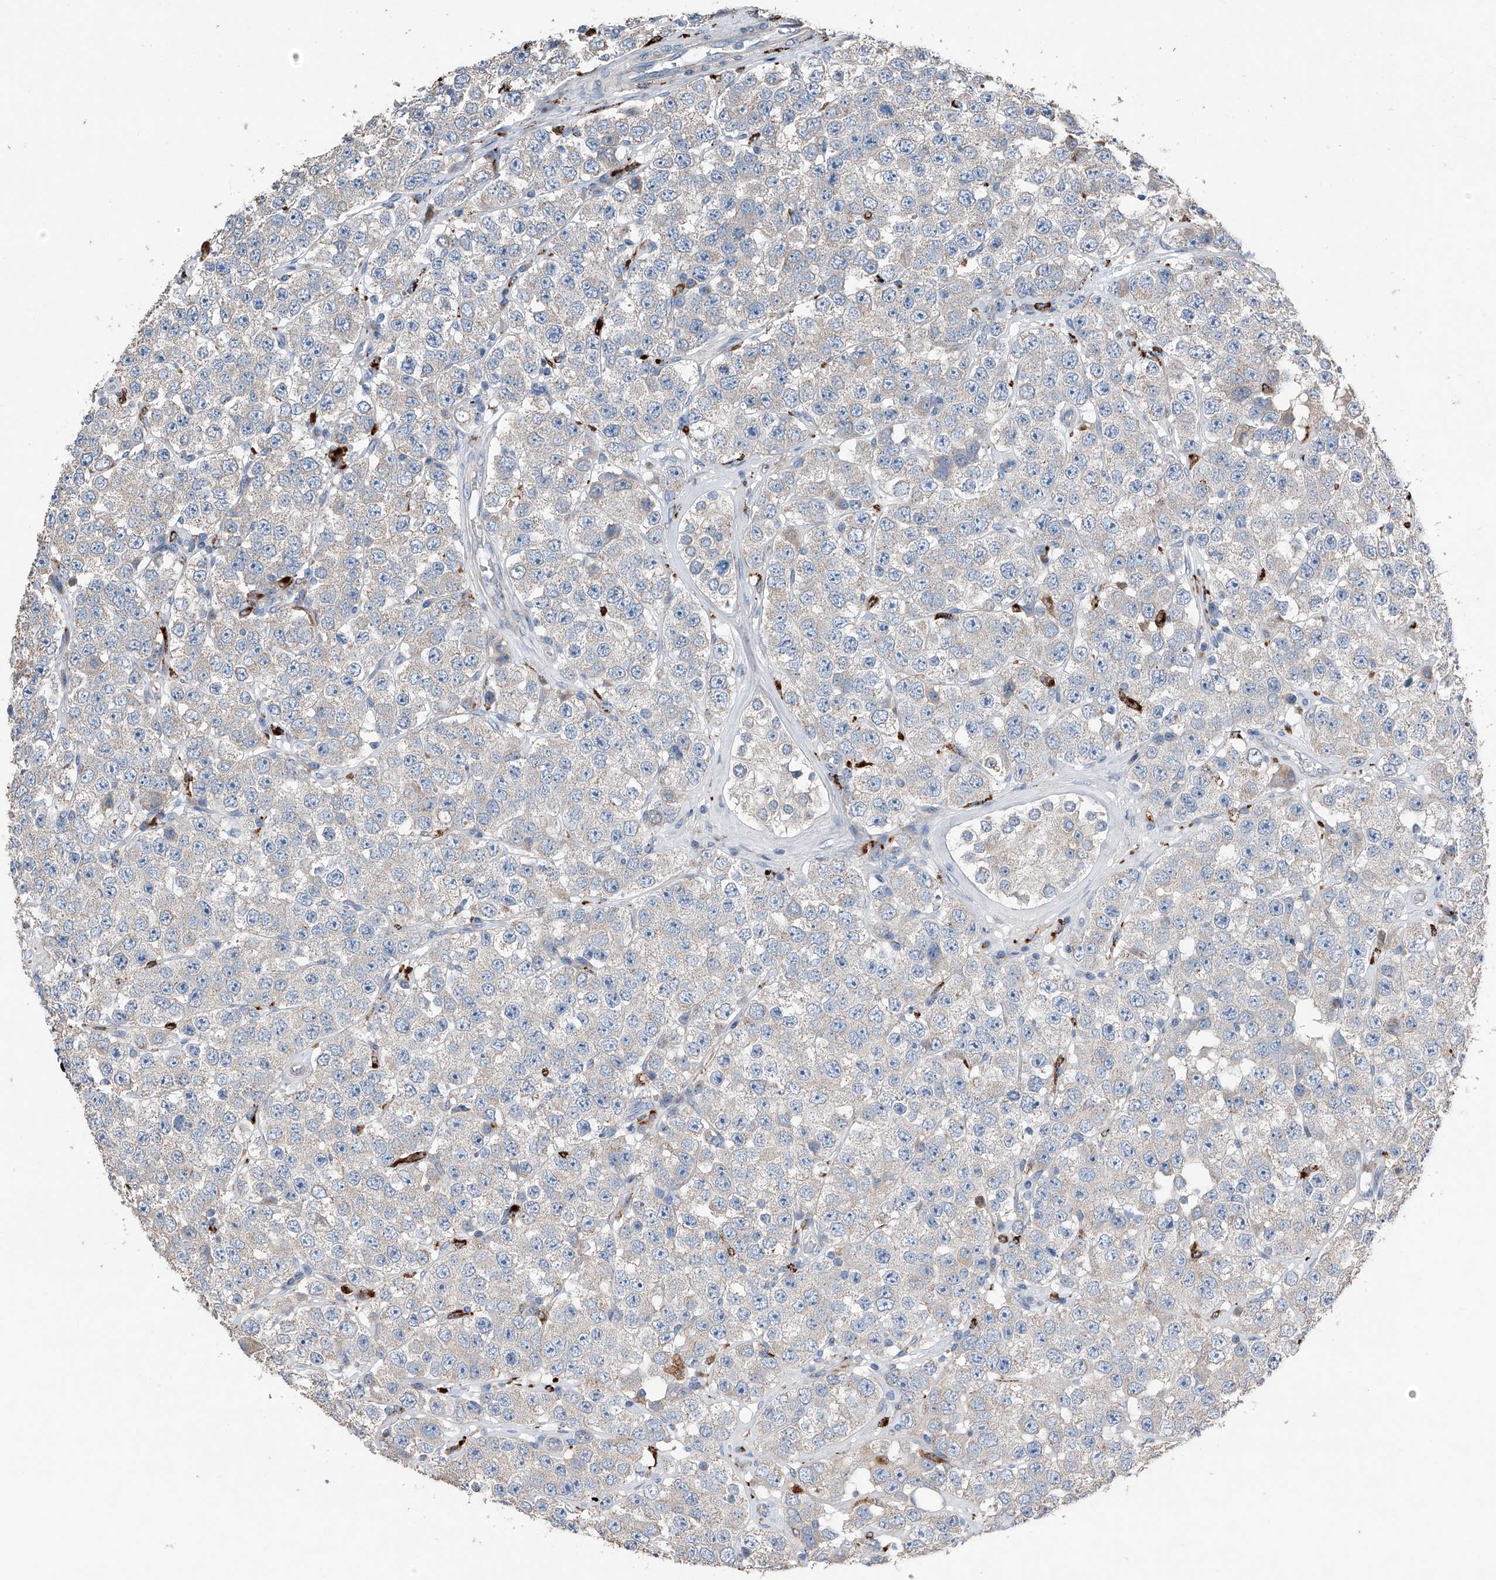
{"staining": {"intensity": "negative", "quantity": "none", "location": "none"}, "tissue": "testis cancer", "cell_type": "Tumor cells", "image_type": "cancer", "snomed": [{"axis": "morphology", "description": "Seminoma, NOS"}, {"axis": "topography", "description": "Testis"}], "caption": "This is a image of immunohistochemistry (IHC) staining of testis cancer (seminoma), which shows no positivity in tumor cells. (Brightfield microscopy of DAB (3,3'-diaminobenzidine) immunohistochemistry at high magnification).", "gene": "ZNF772", "patient": {"sex": "male", "age": 28}}